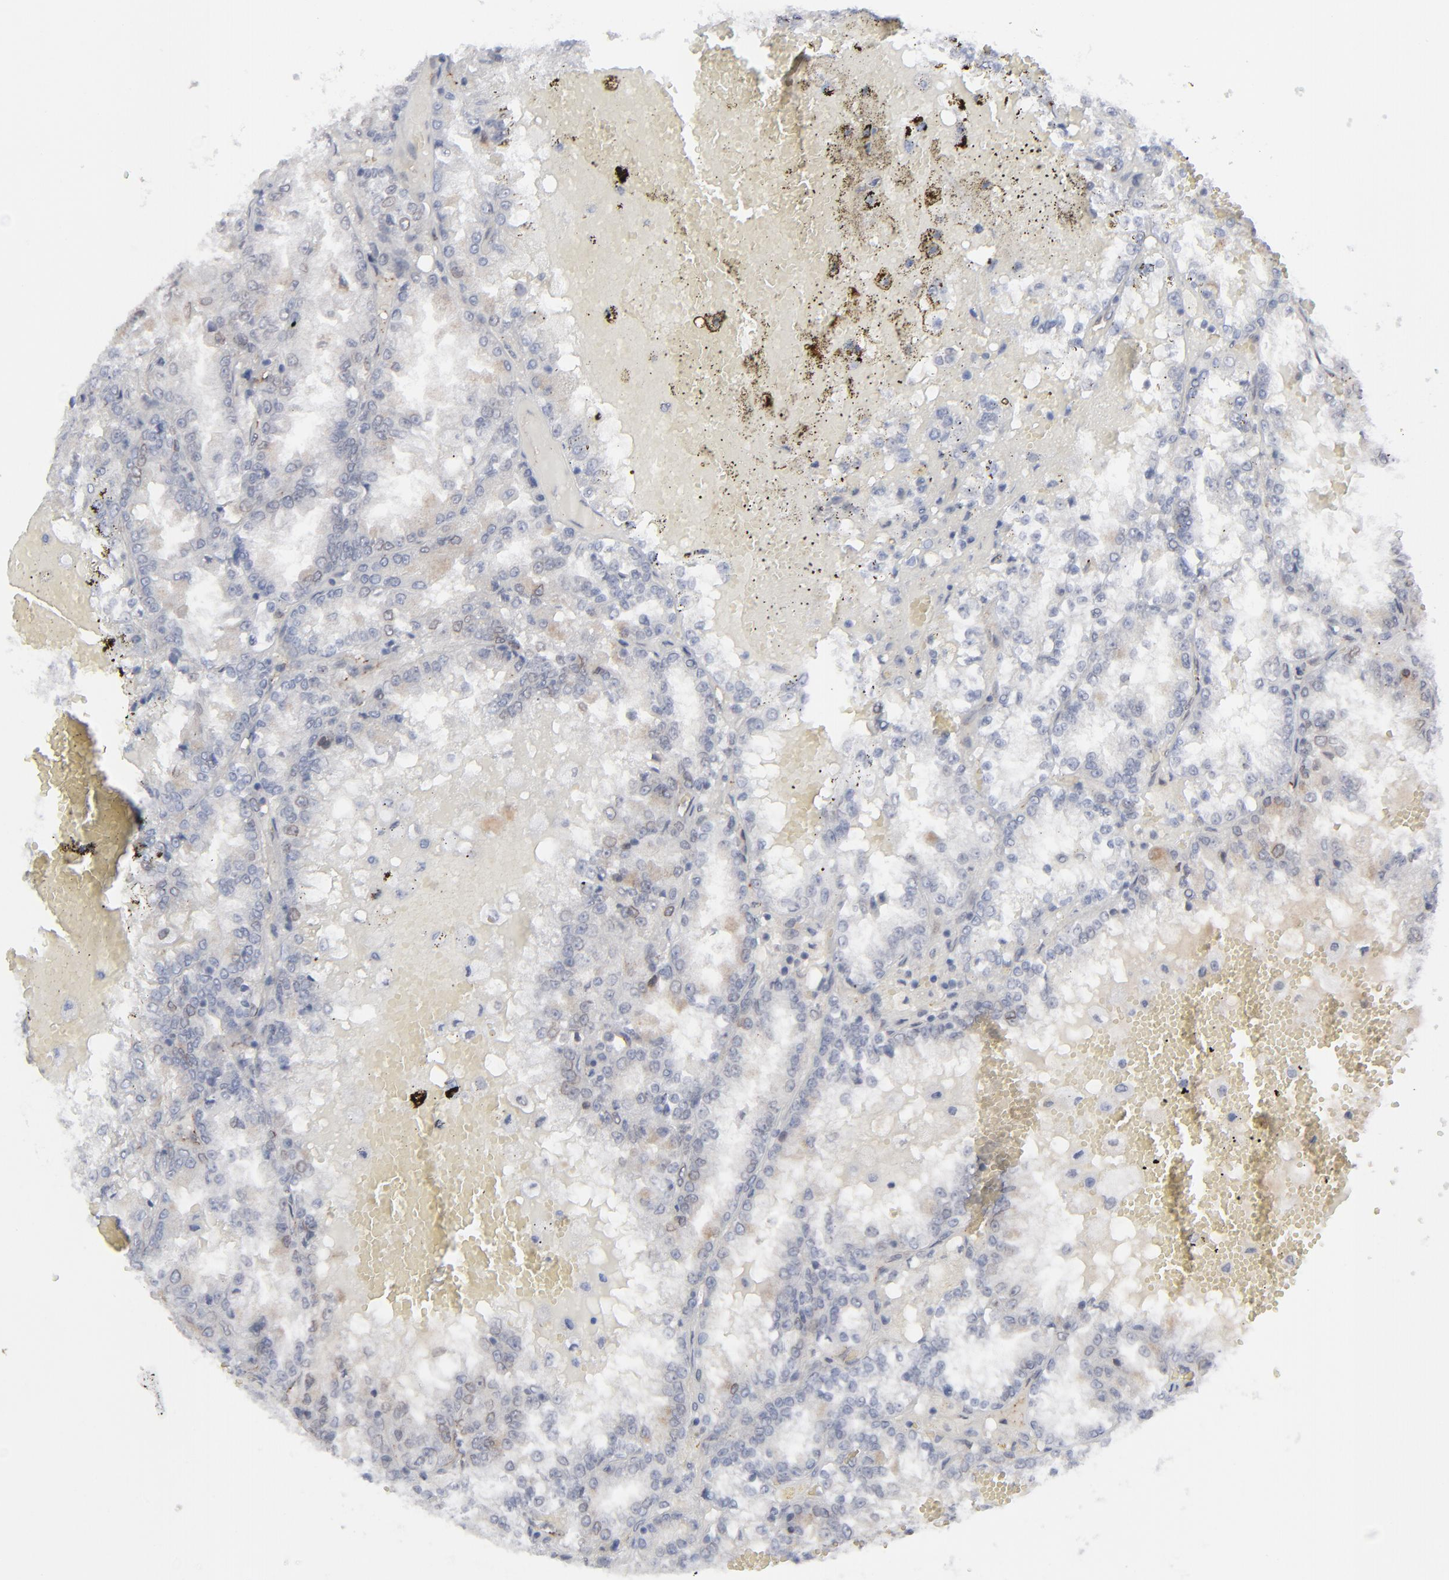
{"staining": {"intensity": "negative", "quantity": "none", "location": "none"}, "tissue": "renal cancer", "cell_type": "Tumor cells", "image_type": "cancer", "snomed": [{"axis": "morphology", "description": "Adenocarcinoma, NOS"}, {"axis": "topography", "description": "Kidney"}], "caption": "Tumor cells show no significant staining in renal adenocarcinoma. The staining is performed using DAB brown chromogen with nuclei counter-stained in using hematoxylin.", "gene": "NUP88", "patient": {"sex": "female", "age": 56}}